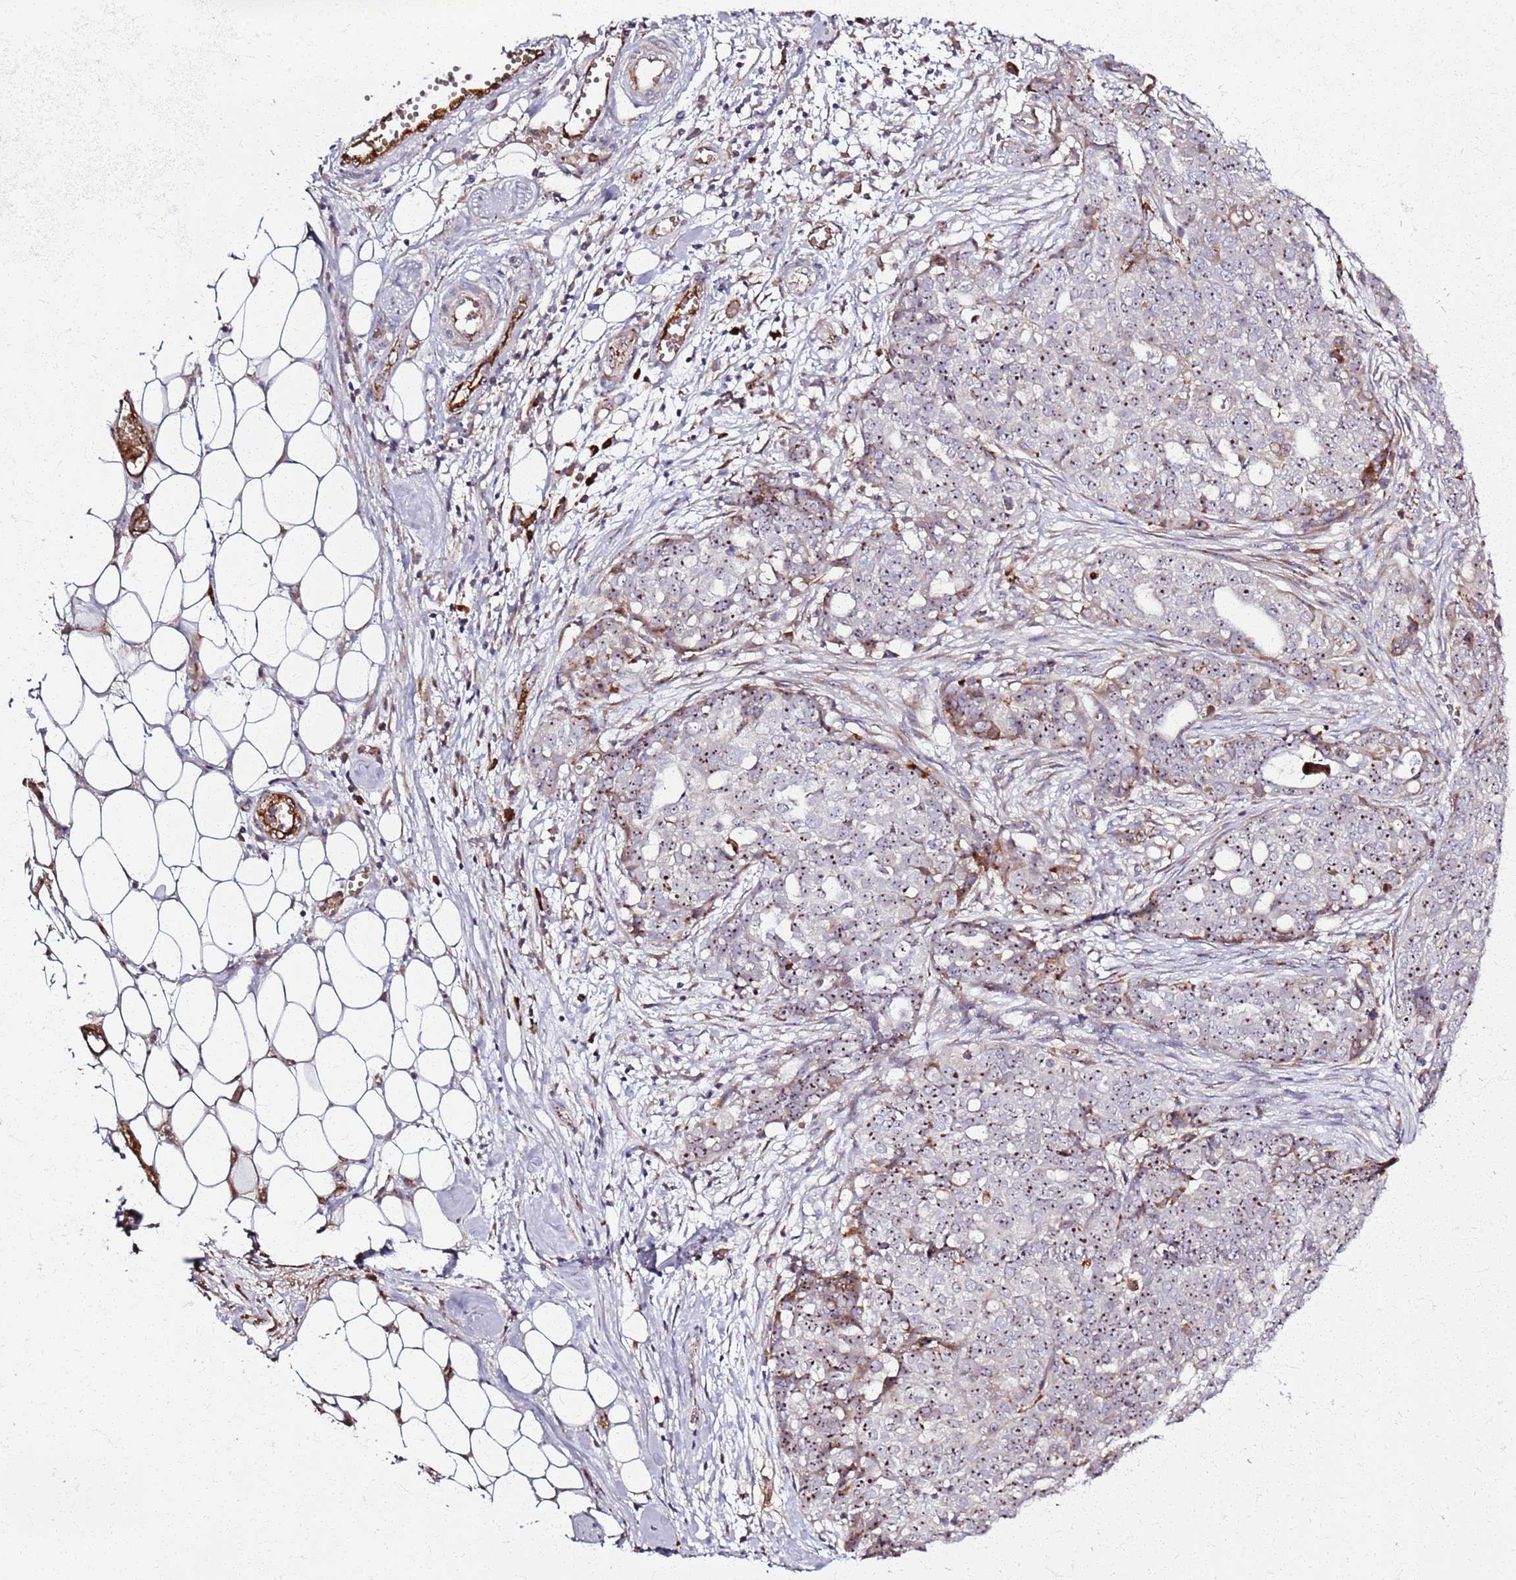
{"staining": {"intensity": "moderate", "quantity": ">75%", "location": "nuclear"}, "tissue": "ovarian cancer", "cell_type": "Tumor cells", "image_type": "cancer", "snomed": [{"axis": "morphology", "description": "Cystadenocarcinoma, serous, NOS"}, {"axis": "topography", "description": "Soft tissue"}, {"axis": "topography", "description": "Ovary"}], "caption": "An IHC photomicrograph of tumor tissue is shown. Protein staining in brown labels moderate nuclear positivity in serous cystadenocarcinoma (ovarian) within tumor cells.", "gene": "KRI1", "patient": {"sex": "female", "age": 57}}